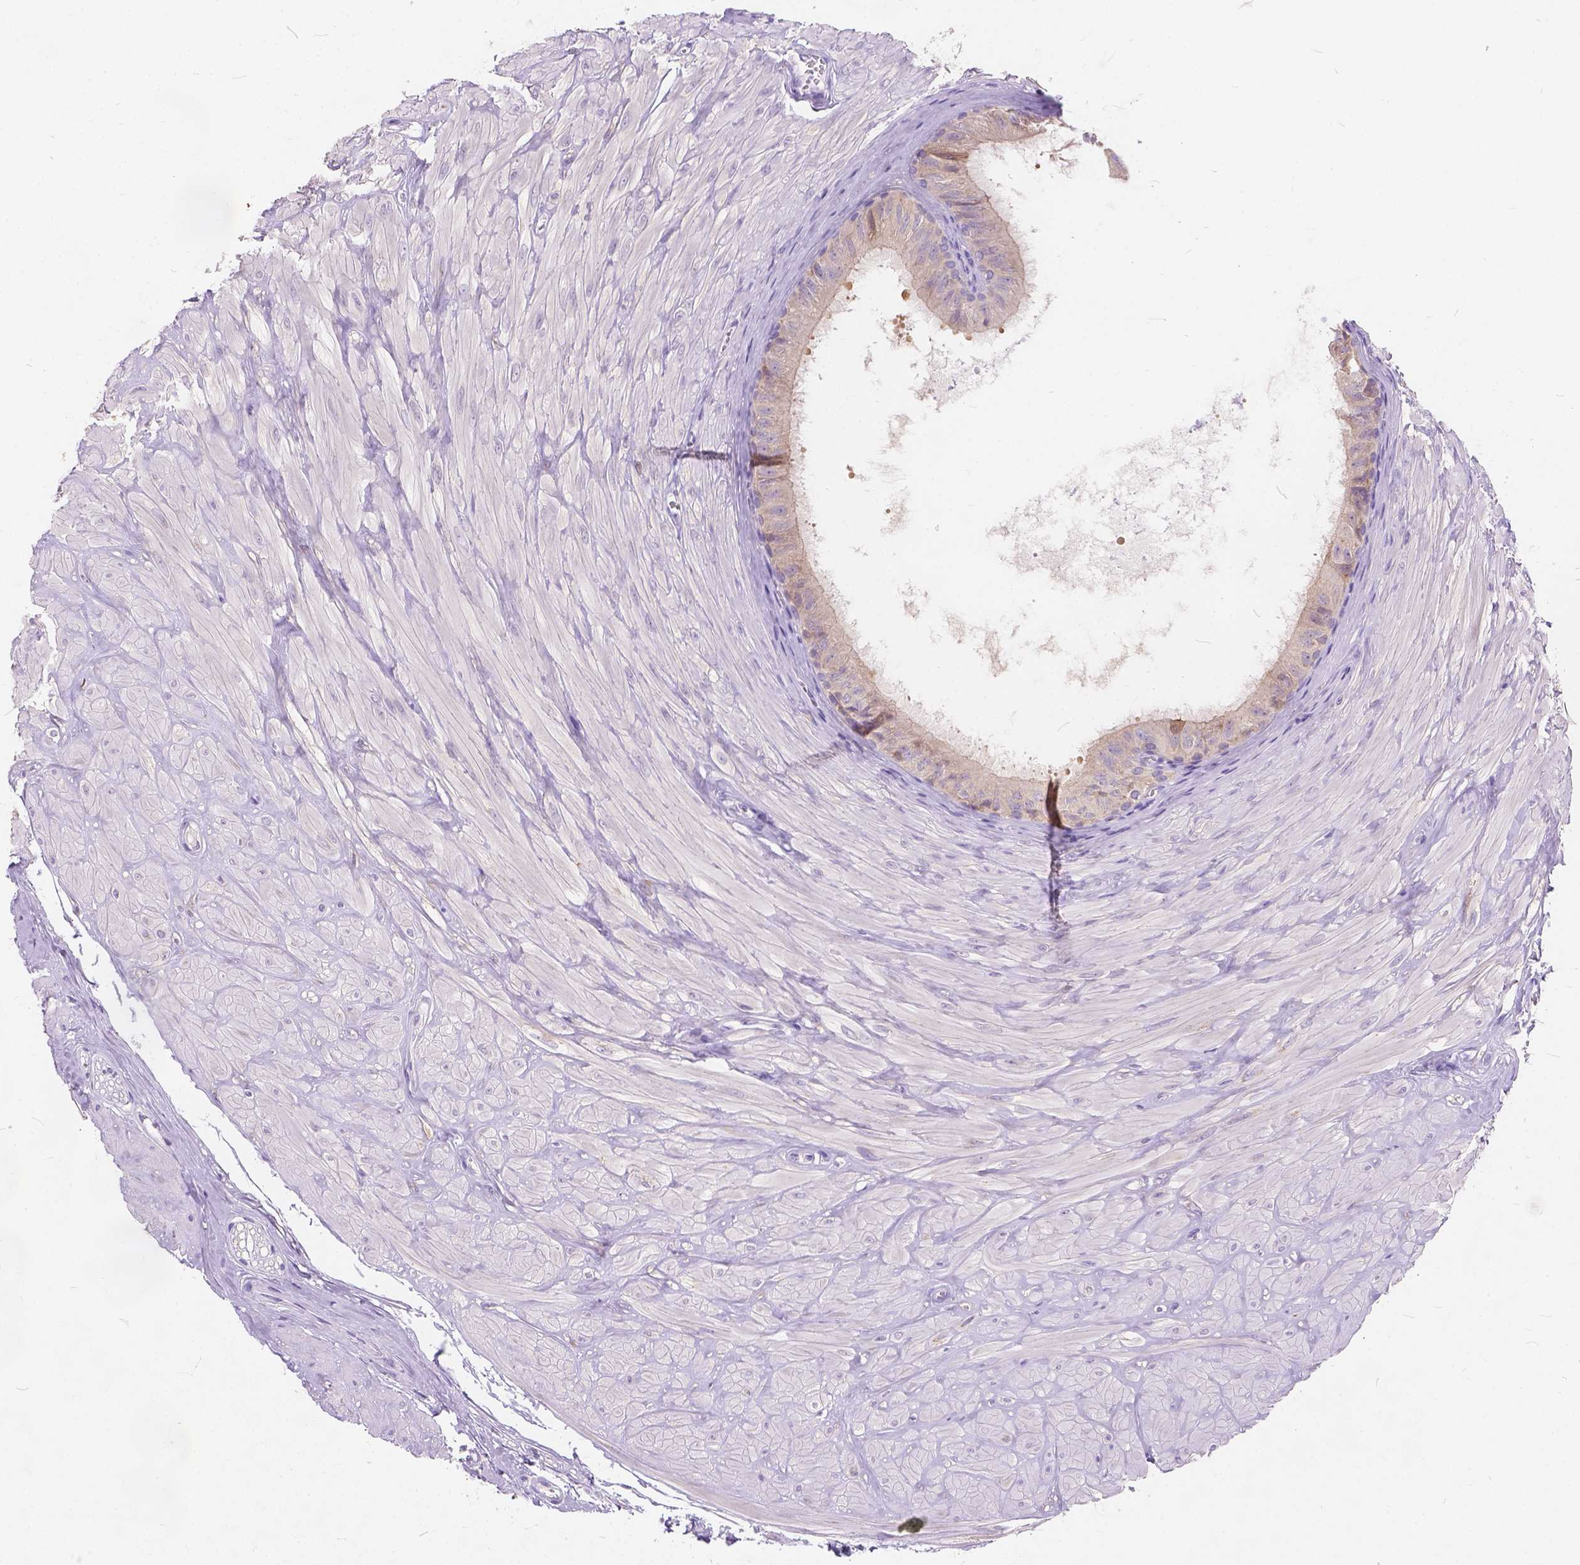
{"staining": {"intensity": "negative", "quantity": "none", "location": "none"}, "tissue": "epididymis", "cell_type": "Glandular cells", "image_type": "normal", "snomed": [{"axis": "morphology", "description": "Normal tissue, NOS"}, {"axis": "topography", "description": "Epididymis"}], "caption": "IHC image of normal epididymis stained for a protein (brown), which exhibits no expression in glandular cells. (DAB (3,3'-diaminobenzidine) IHC, high magnification).", "gene": "PEX11G", "patient": {"sex": "male", "age": 37}}